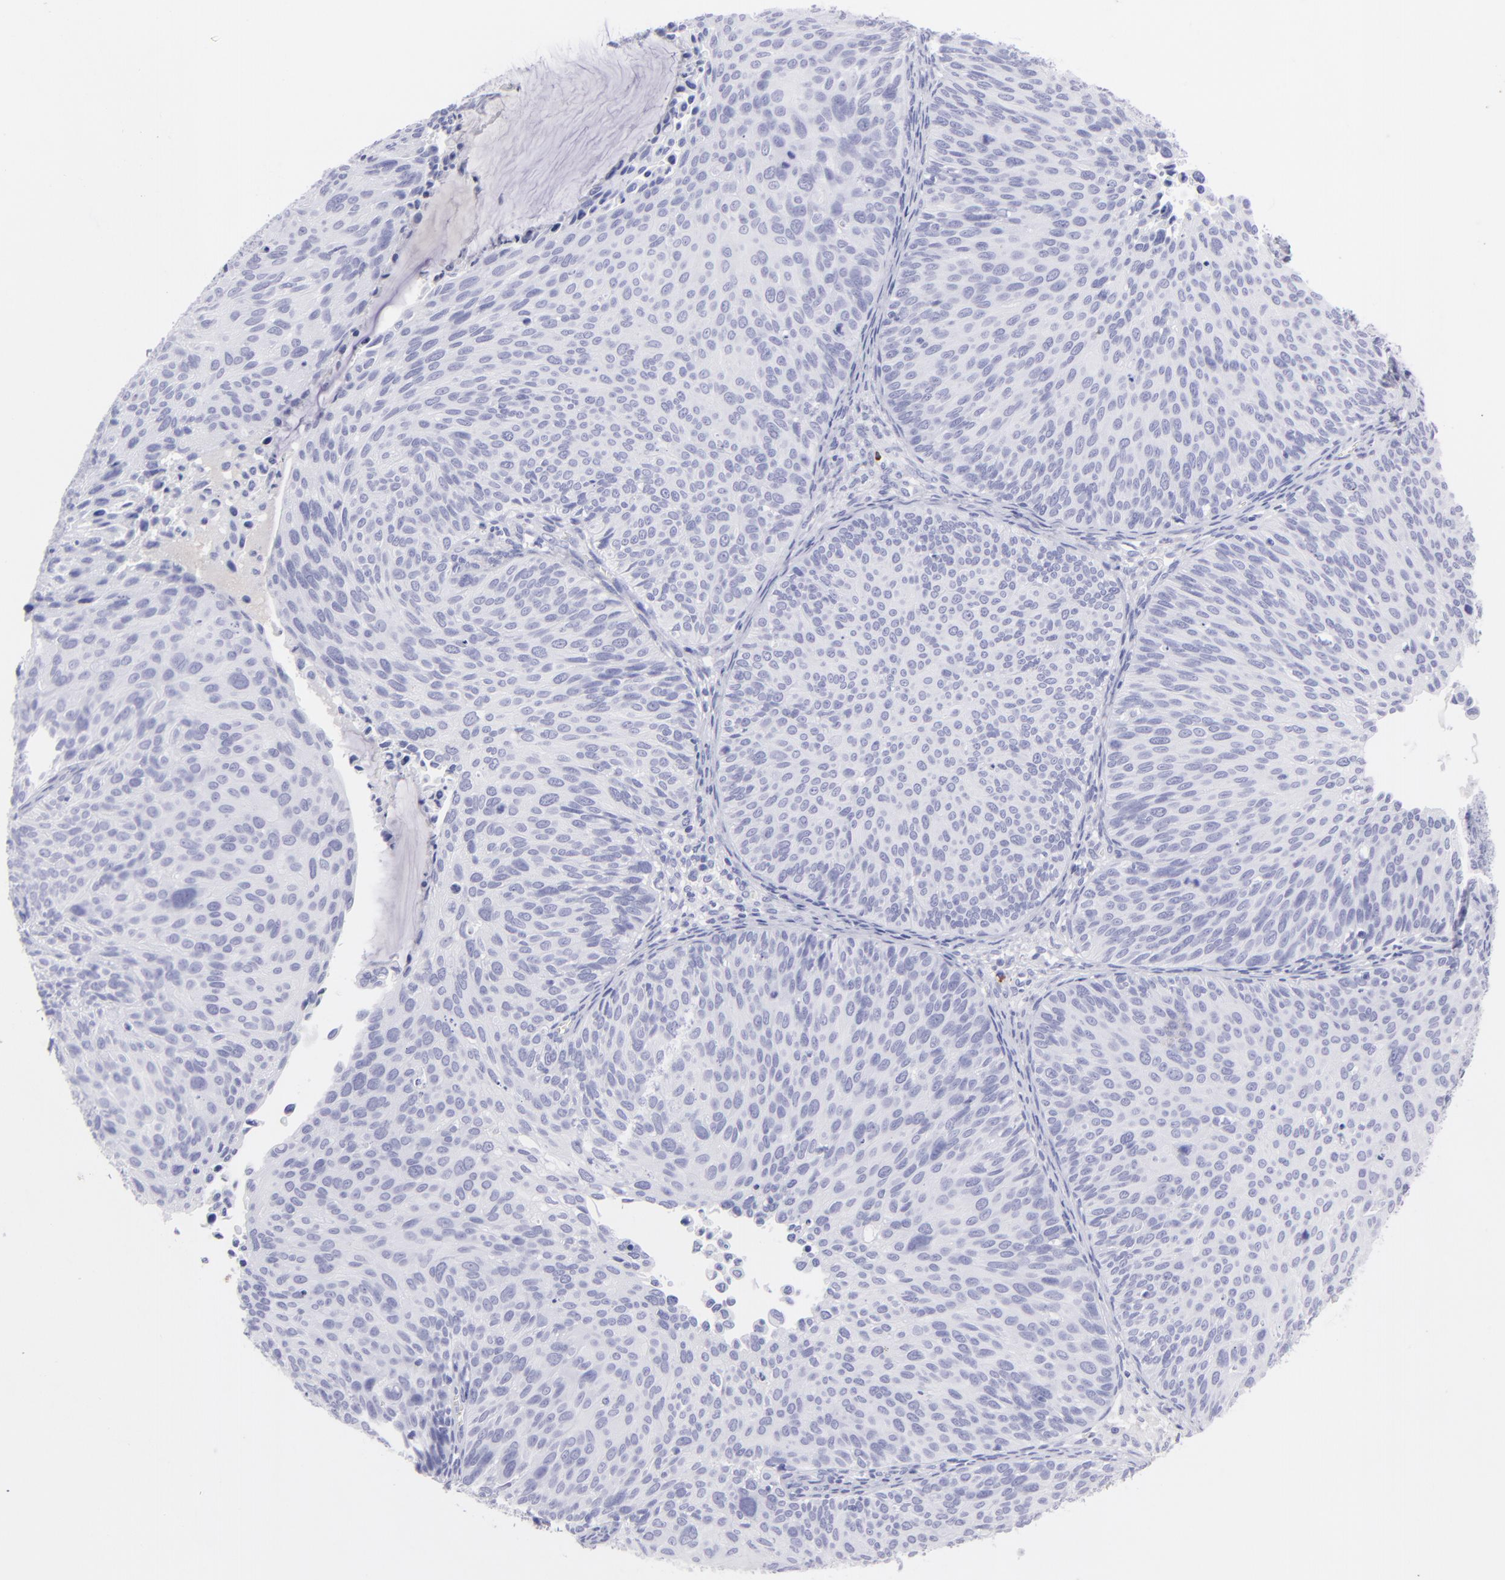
{"staining": {"intensity": "negative", "quantity": "none", "location": "none"}, "tissue": "cervical cancer", "cell_type": "Tumor cells", "image_type": "cancer", "snomed": [{"axis": "morphology", "description": "Squamous cell carcinoma, NOS"}, {"axis": "topography", "description": "Cervix"}], "caption": "A micrograph of cervical cancer stained for a protein shows no brown staining in tumor cells. (Immunohistochemistry, brightfield microscopy, high magnification).", "gene": "SLC1A2", "patient": {"sex": "female", "age": 36}}